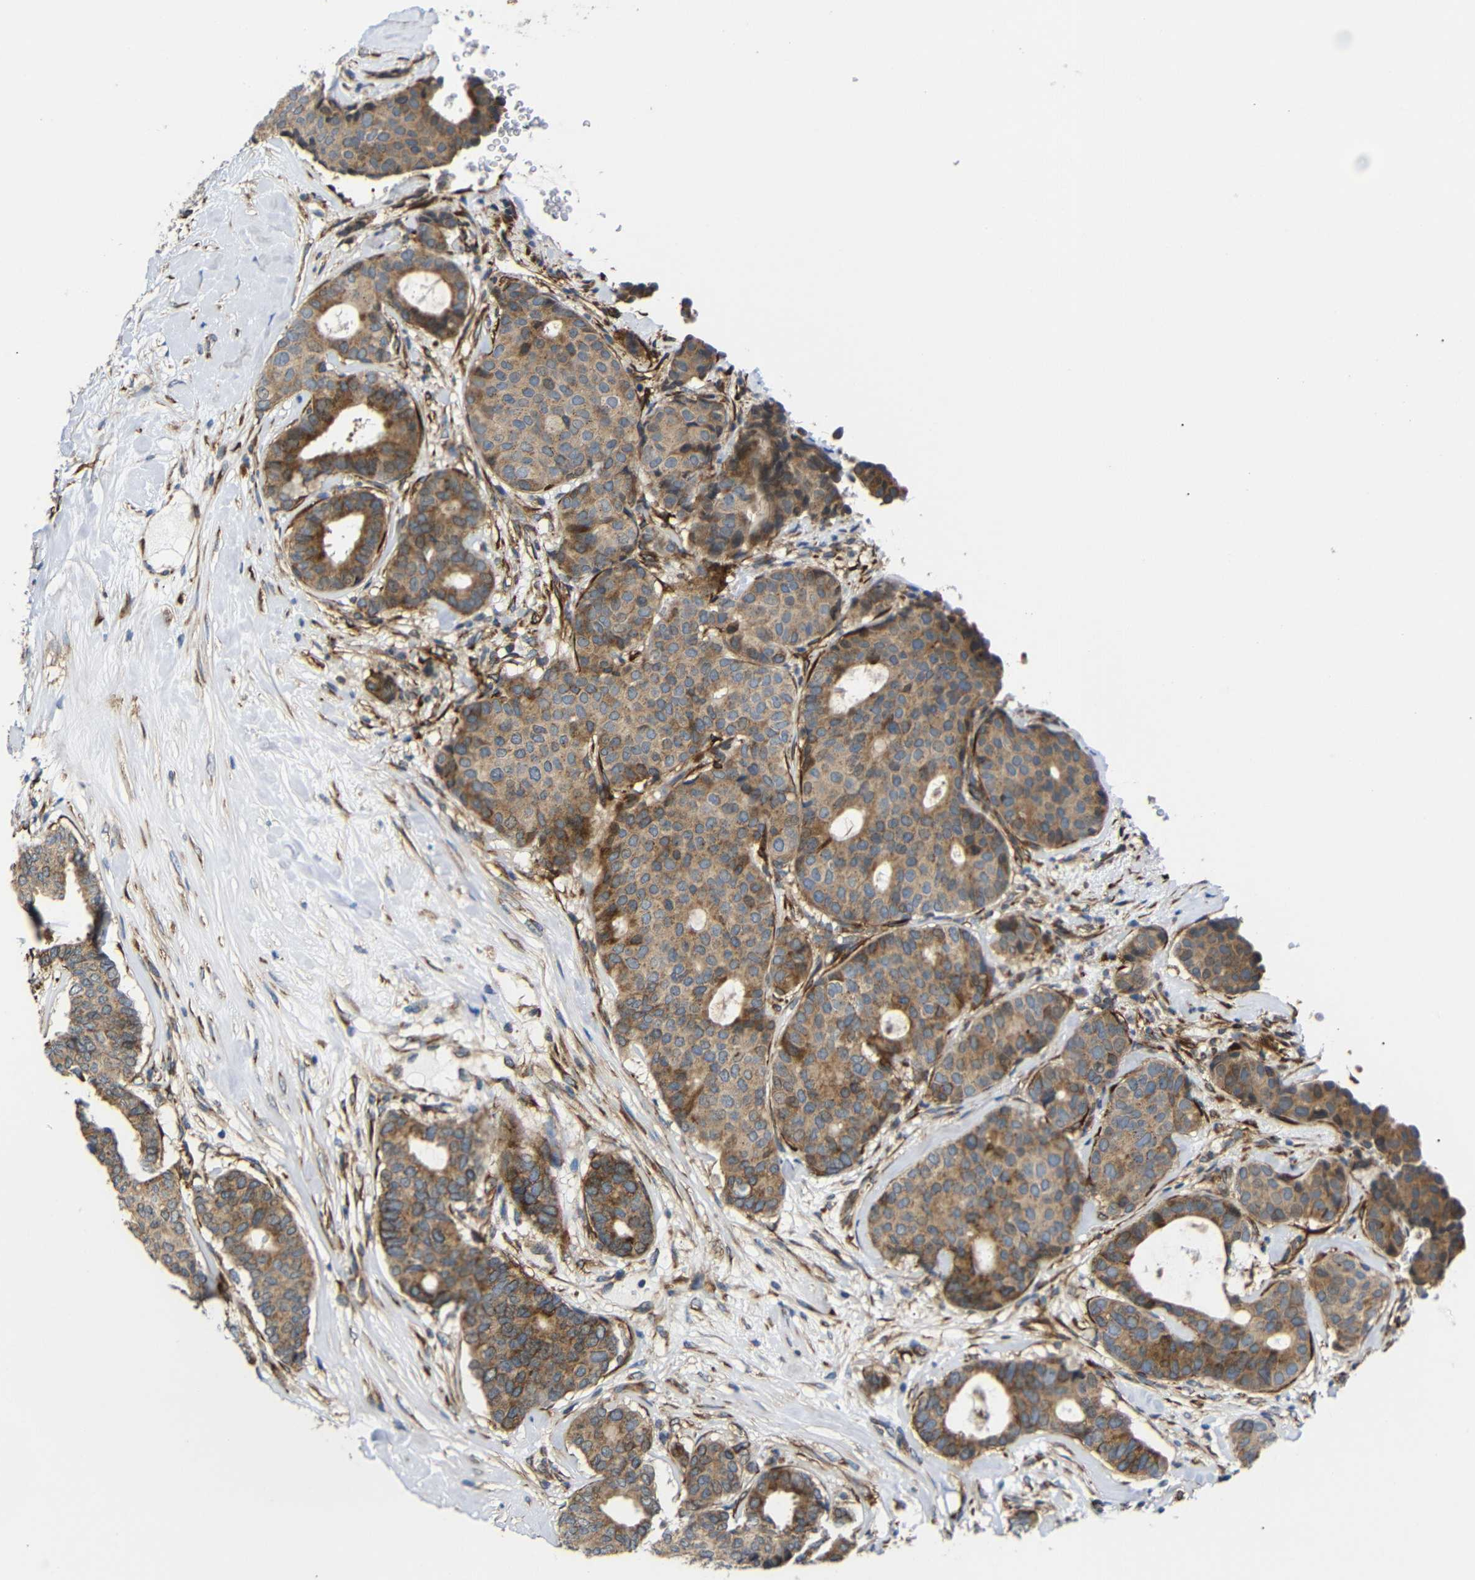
{"staining": {"intensity": "moderate", "quantity": ">75%", "location": "cytoplasmic/membranous"}, "tissue": "breast cancer", "cell_type": "Tumor cells", "image_type": "cancer", "snomed": [{"axis": "morphology", "description": "Duct carcinoma"}, {"axis": "topography", "description": "Breast"}], "caption": "Human breast cancer stained with a brown dye exhibits moderate cytoplasmic/membranous positive expression in about >75% of tumor cells.", "gene": "KANK4", "patient": {"sex": "female", "age": 75}}